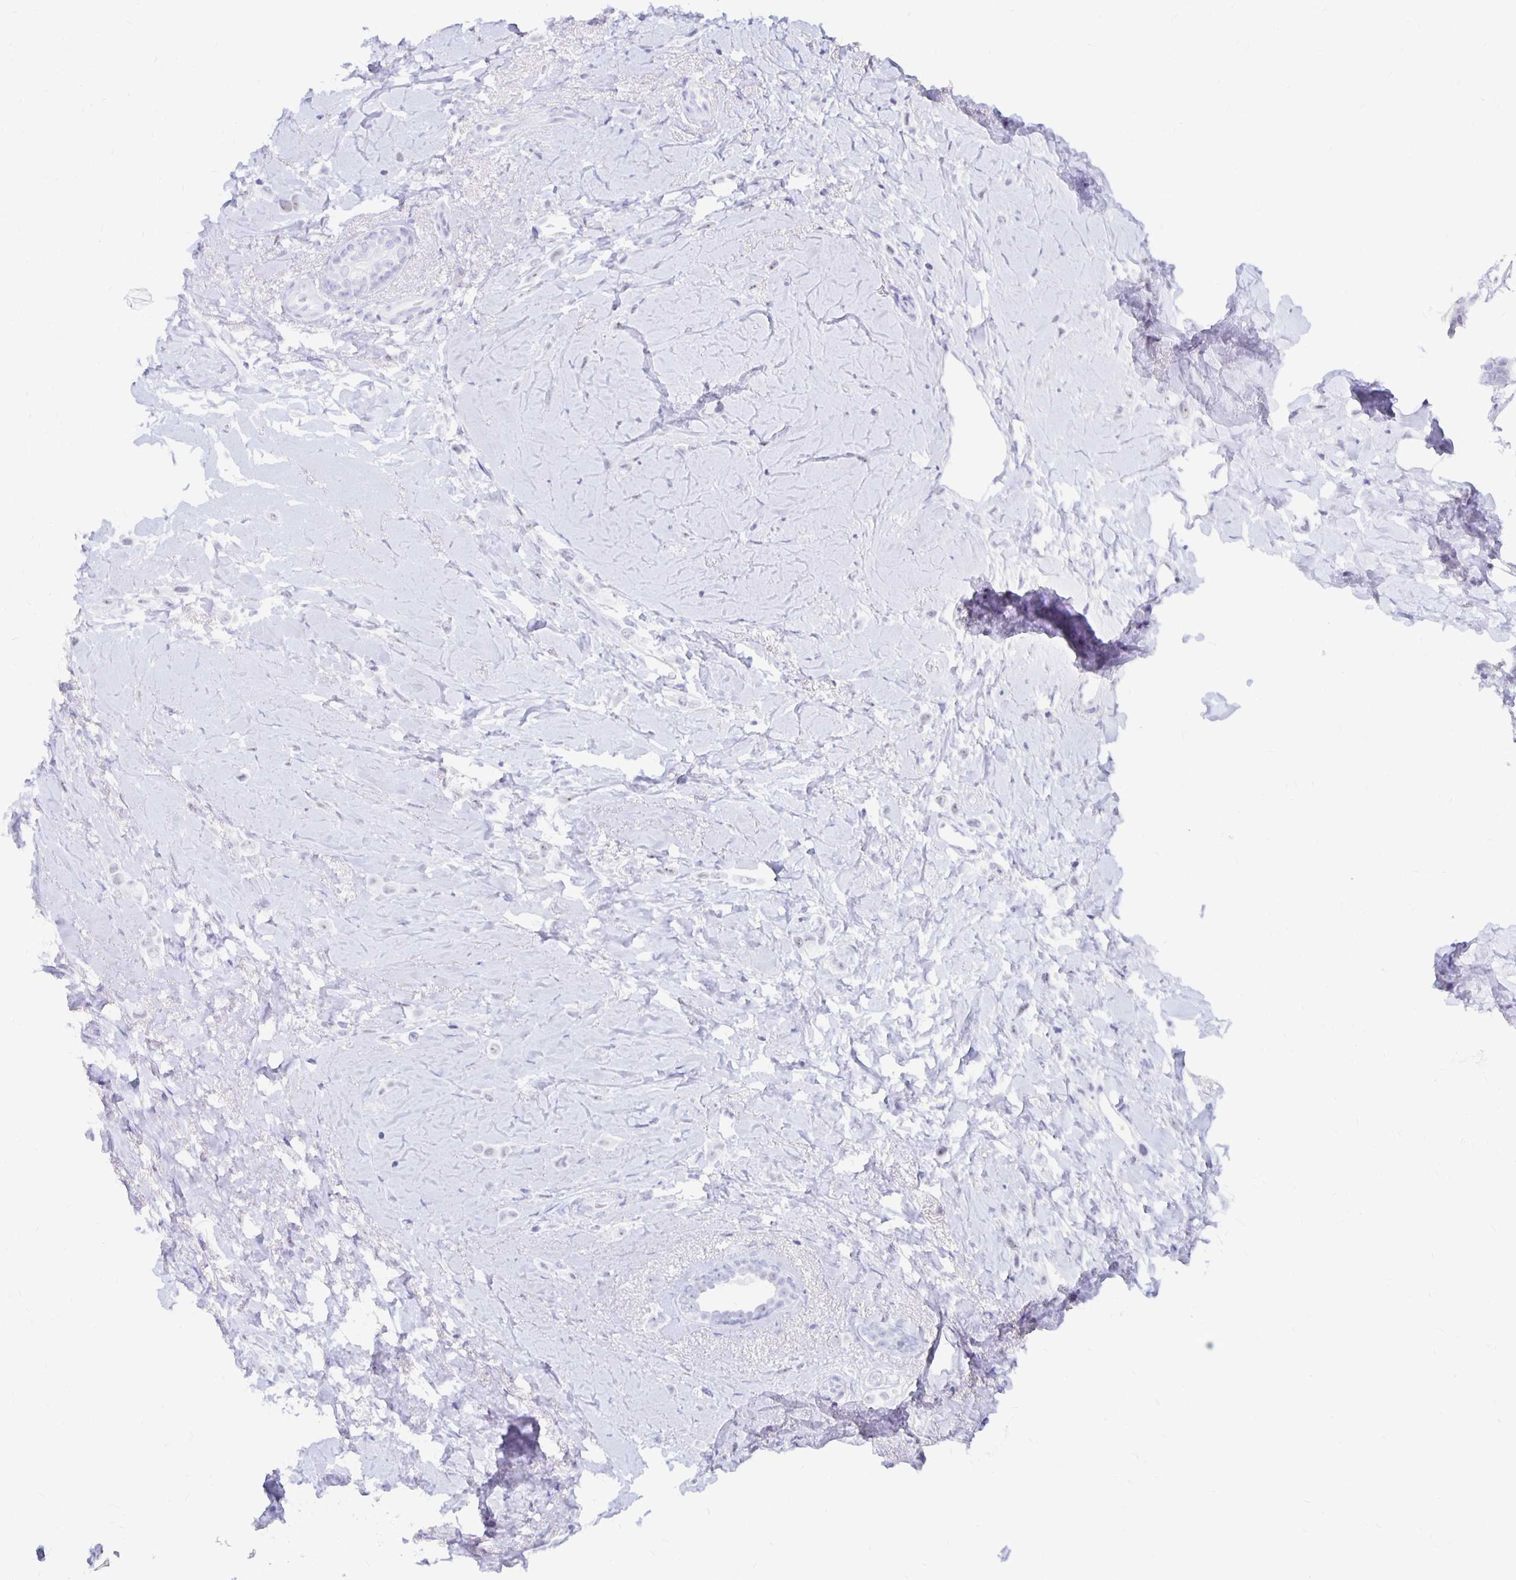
{"staining": {"intensity": "negative", "quantity": "none", "location": "none"}, "tissue": "breast cancer", "cell_type": "Tumor cells", "image_type": "cancer", "snomed": [{"axis": "morphology", "description": "Lobular carcinoma"}, {"axis": "topography", "description": "Breast"}], "caption": "A photomicrograph of breast cancer (lobular carcinoma) stained for a protein reveals no brown staining in tumor cells.", "gene": "SYT2", "patient": {"sex": "female", "age": 66}}